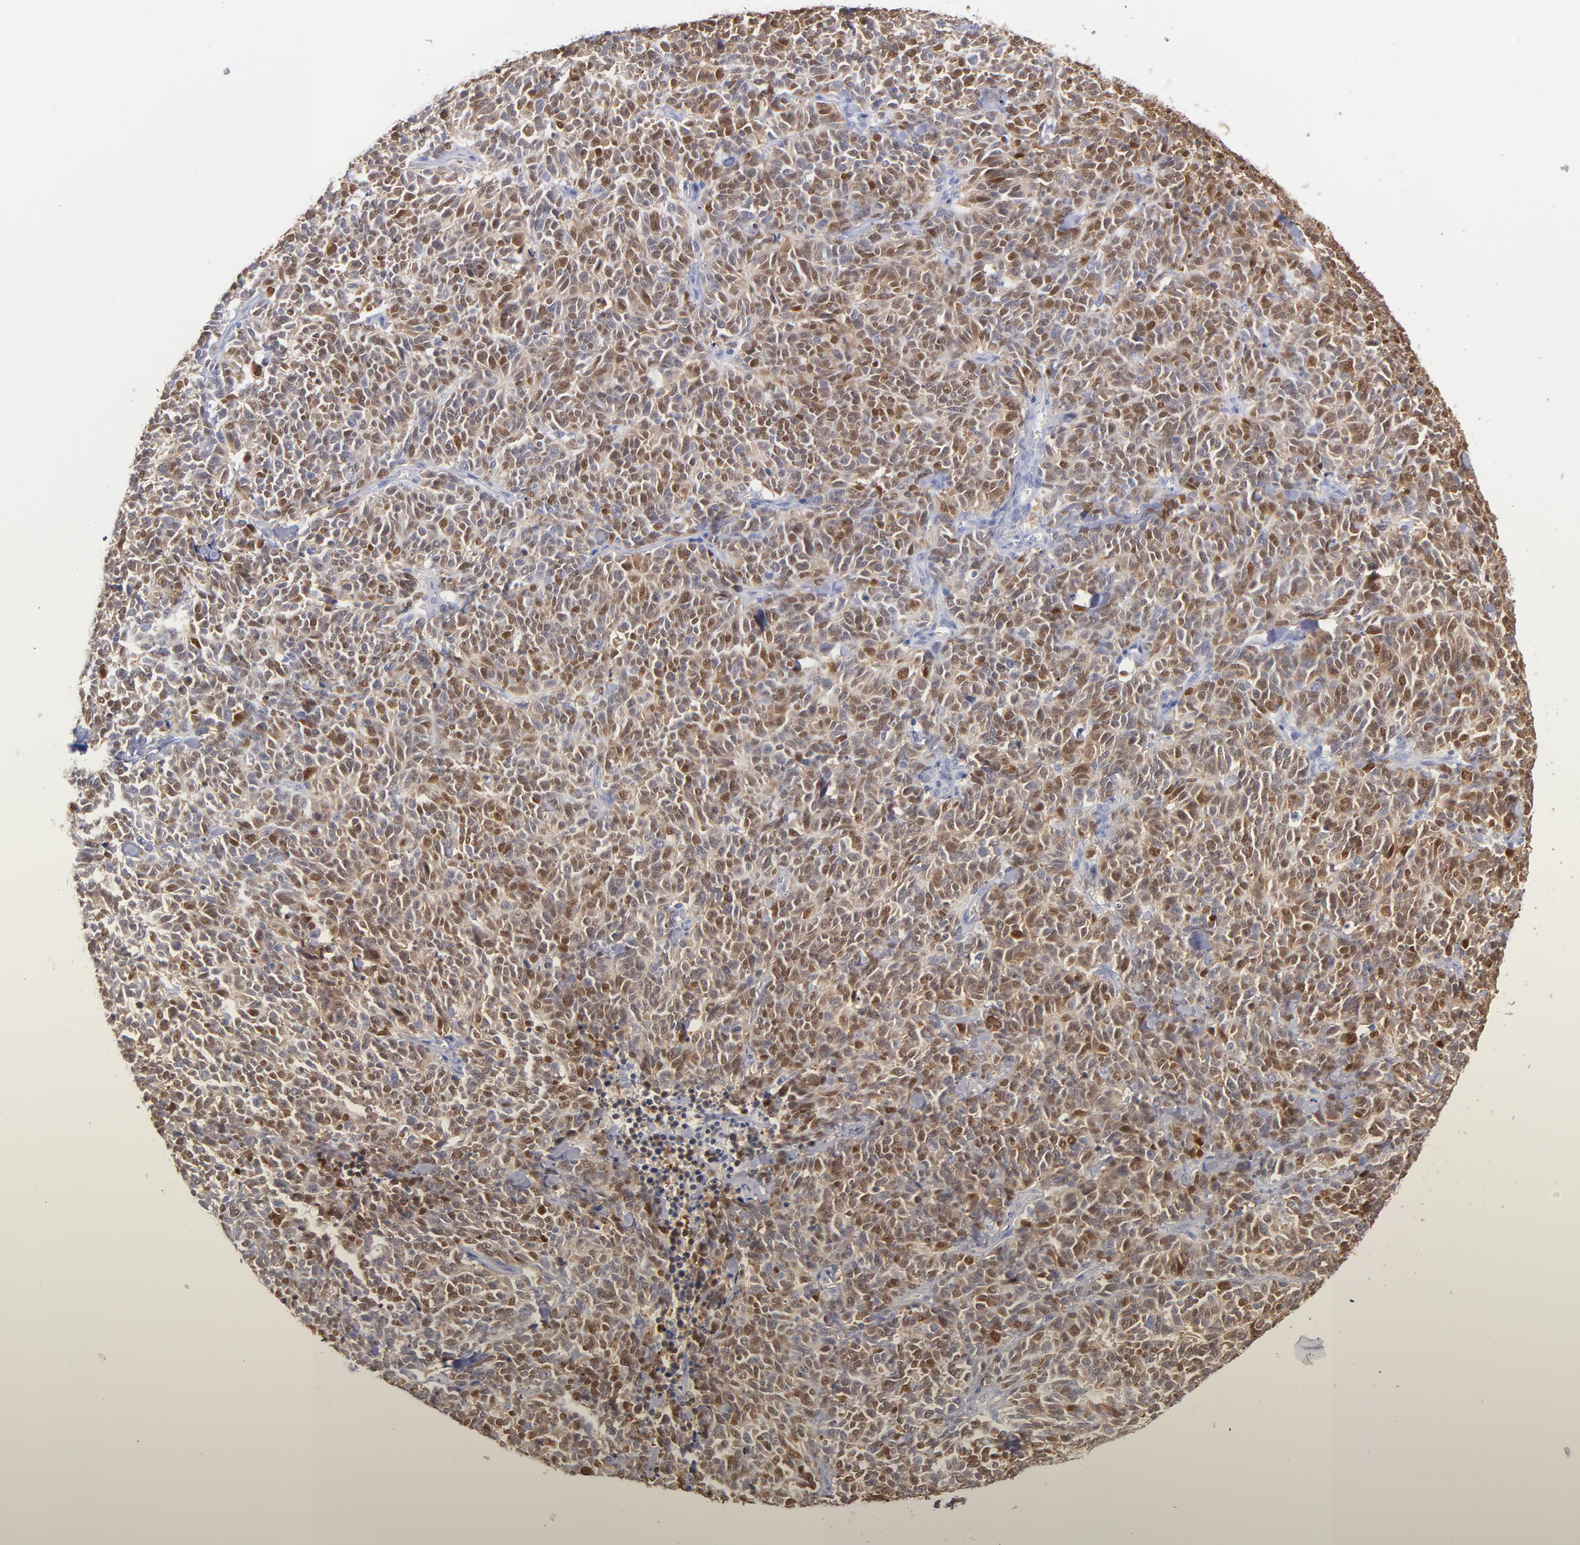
{"staining": {"intensity": "moderate", "quantity": ">75%", "location": "cytoplasmic/membranous,nuclear"}, "tissue": "lung cancer", "cell_type": "Tumor cells", "image_type": "cancer", "snomed": [{"axis": "morphology", "description": "Neoplasm, malignant, NOS"}, {"axis": "topography", "description": "Lung"}], "caption": "Approximately >75% of tumor cells in lung cancer show moderate cytoplasmic/membranous and nuclear protein staining as visualized by brown immunohistochemical staining.", "gene": "SCGN", "patient": {"sex": "female", "age": 58}}